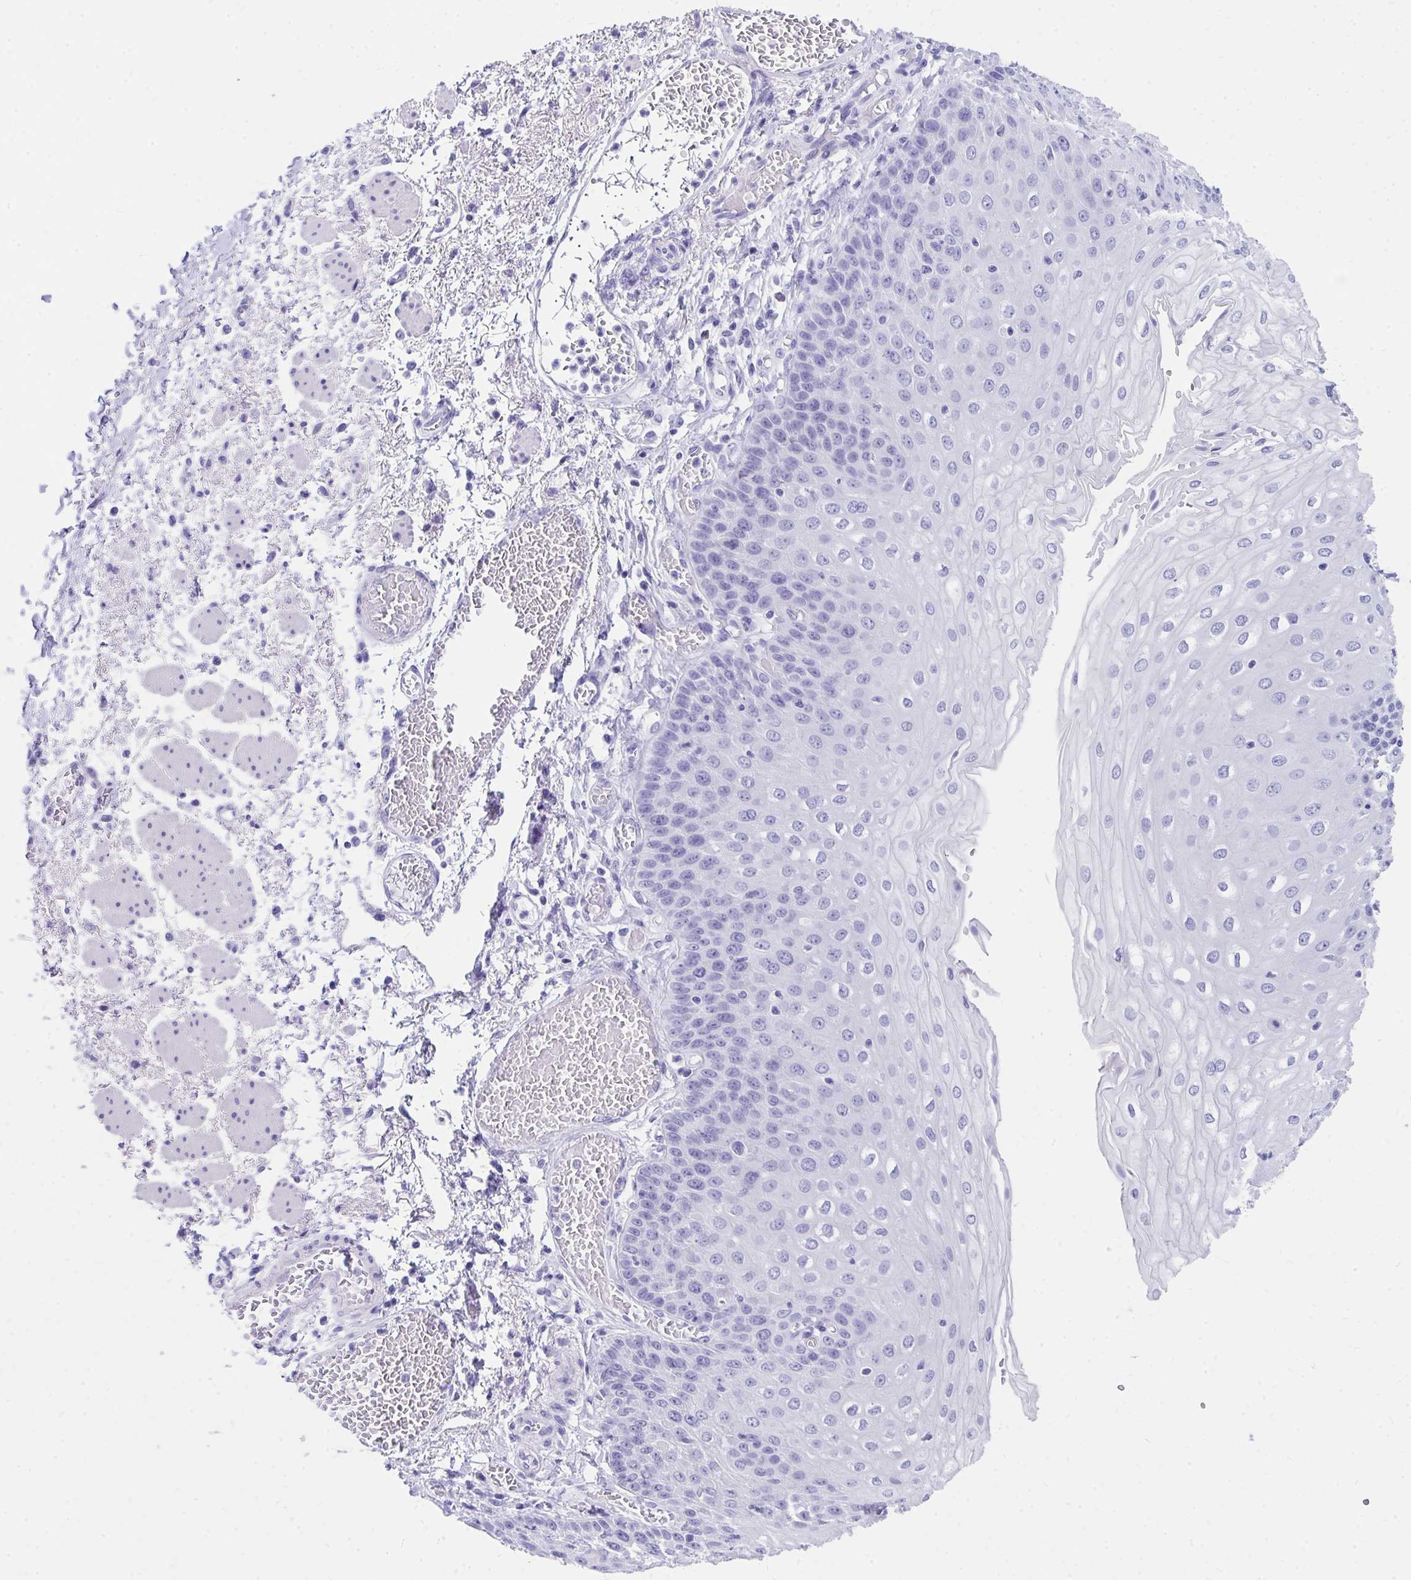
{"staining": {"intensity": "negative", "quantity": "none", "location": "none"}, "tissue": "esophagus", "cell_type": "Squamous epithelial cells", "image_type": "normal", "snomed": [{"axis": "morphology", "description": "Normal tissue, NOS"}, {"axis": "morphology", "description": "Adenocarcinoma, NOS"}, {"axis": "topography", "description": "Esophagus"}], "caption": "A high-resolution histopathology image shows immunohistochemistry (IHC) staining of normal esophagus, which reveals no significant expression in squamous epithelial cells. The staining was performed using DAB to visualize the protein expression in brown, while the nuclei were stained in blue with hematoxylin (Magnification: 20x).", "gene": "HGD", "patient": {"sex": "male", "age": 81}}